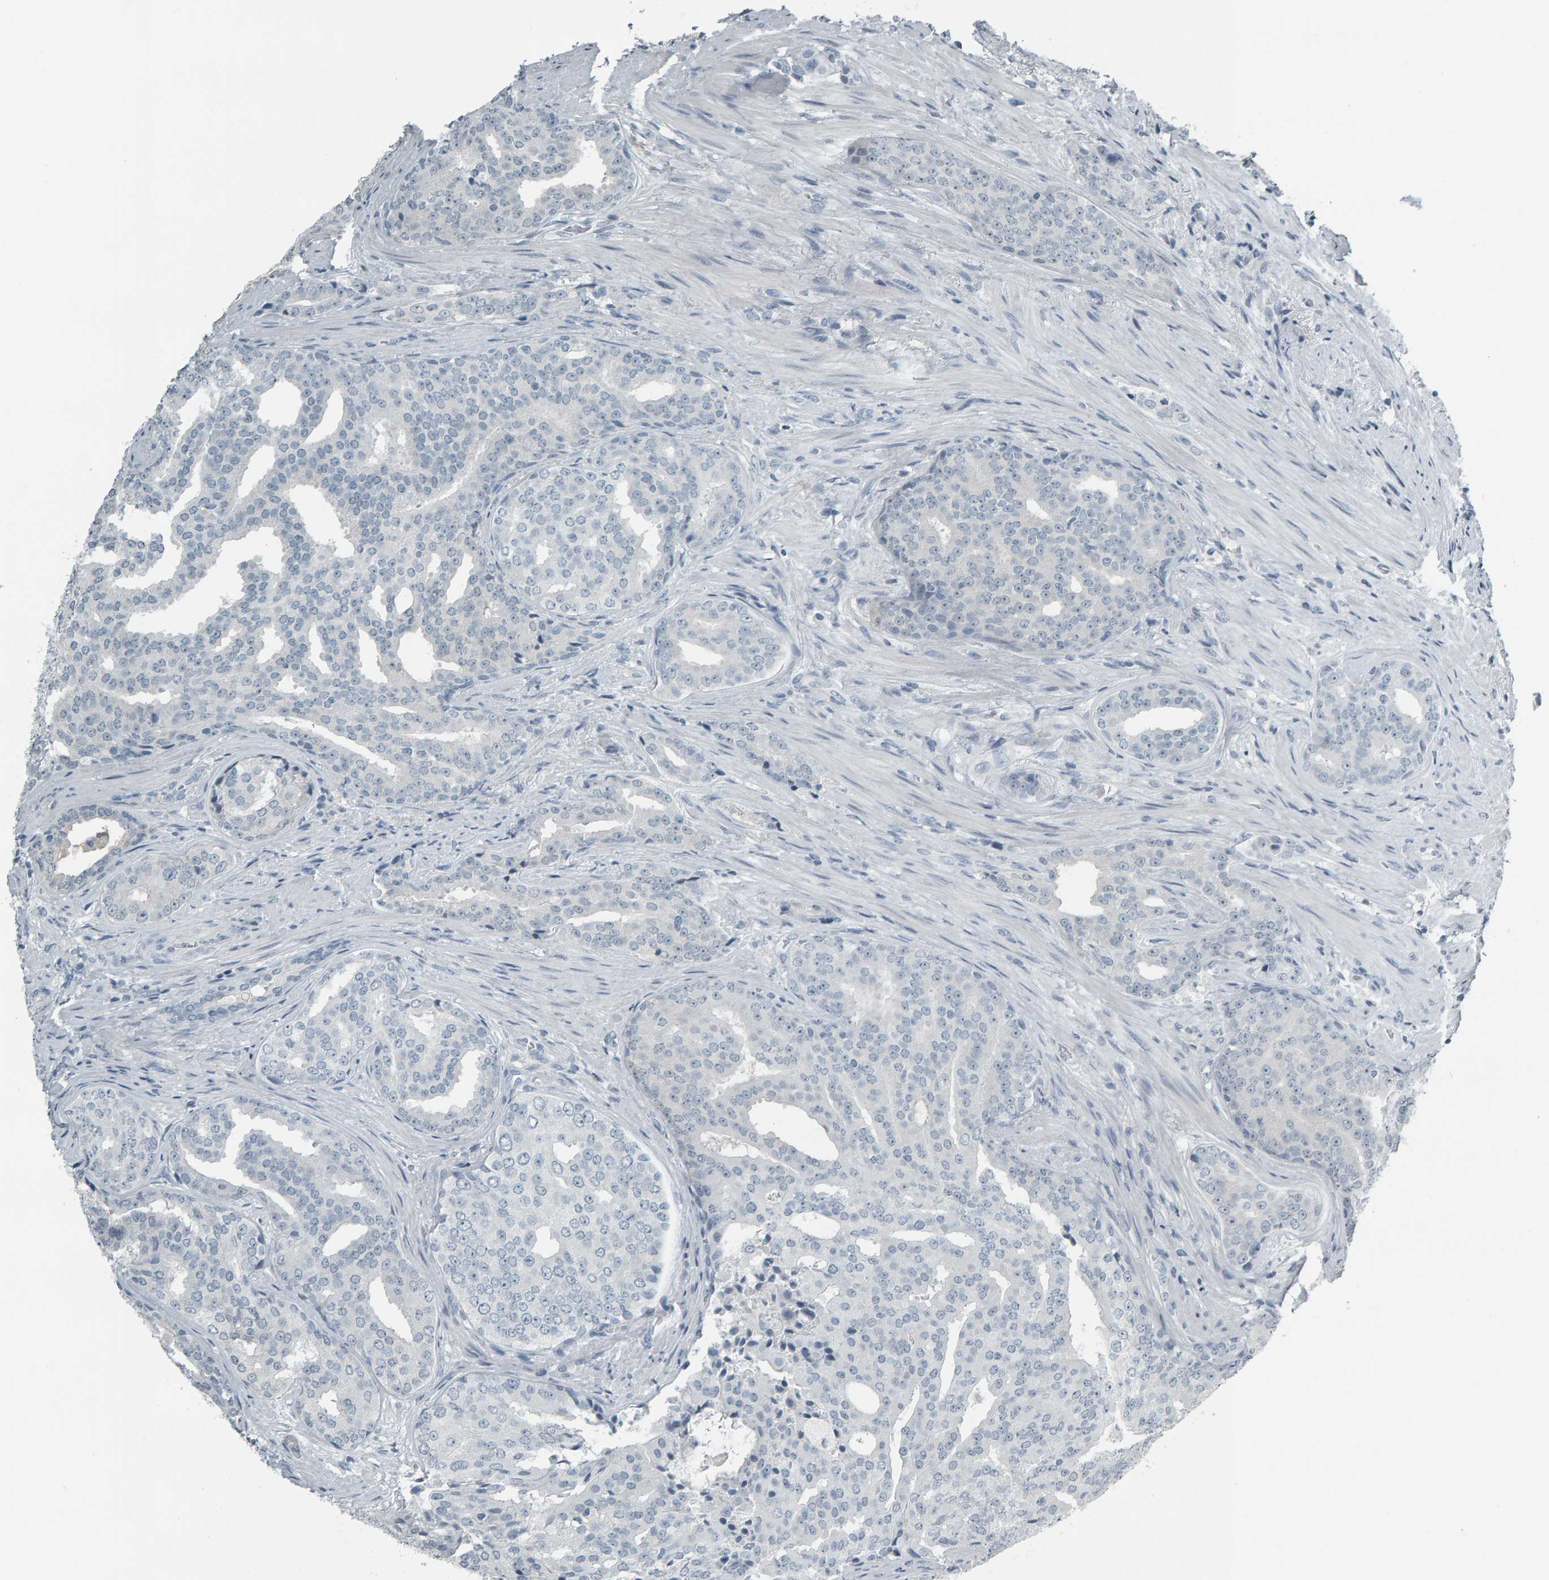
{"staining": {"intensity": "negative", "quantity": "none", "location": "none"}, "tissue": "prostate cancer", "cell_type": "Tumor cells", "image_type": "cancer", "snomed": [{"axis": "morphology", "description": "Adenocarcinoma, High grade"}, {"axis": "topography", "description": "Prostate"}], "caption": "An immunohistochemistry micrograph of prostate adenocarcinoma (high-grade) is shown. There is no staining in tumor cells of prostate adenocarcinoma (high-grade). (Stains: DAB immunohistochemistry with hematoxylin counter stain, Microscopy: brightfield microscopy at high magnification).", "gene": "PYY", "patient": {"sex": "male", "age": 71}}